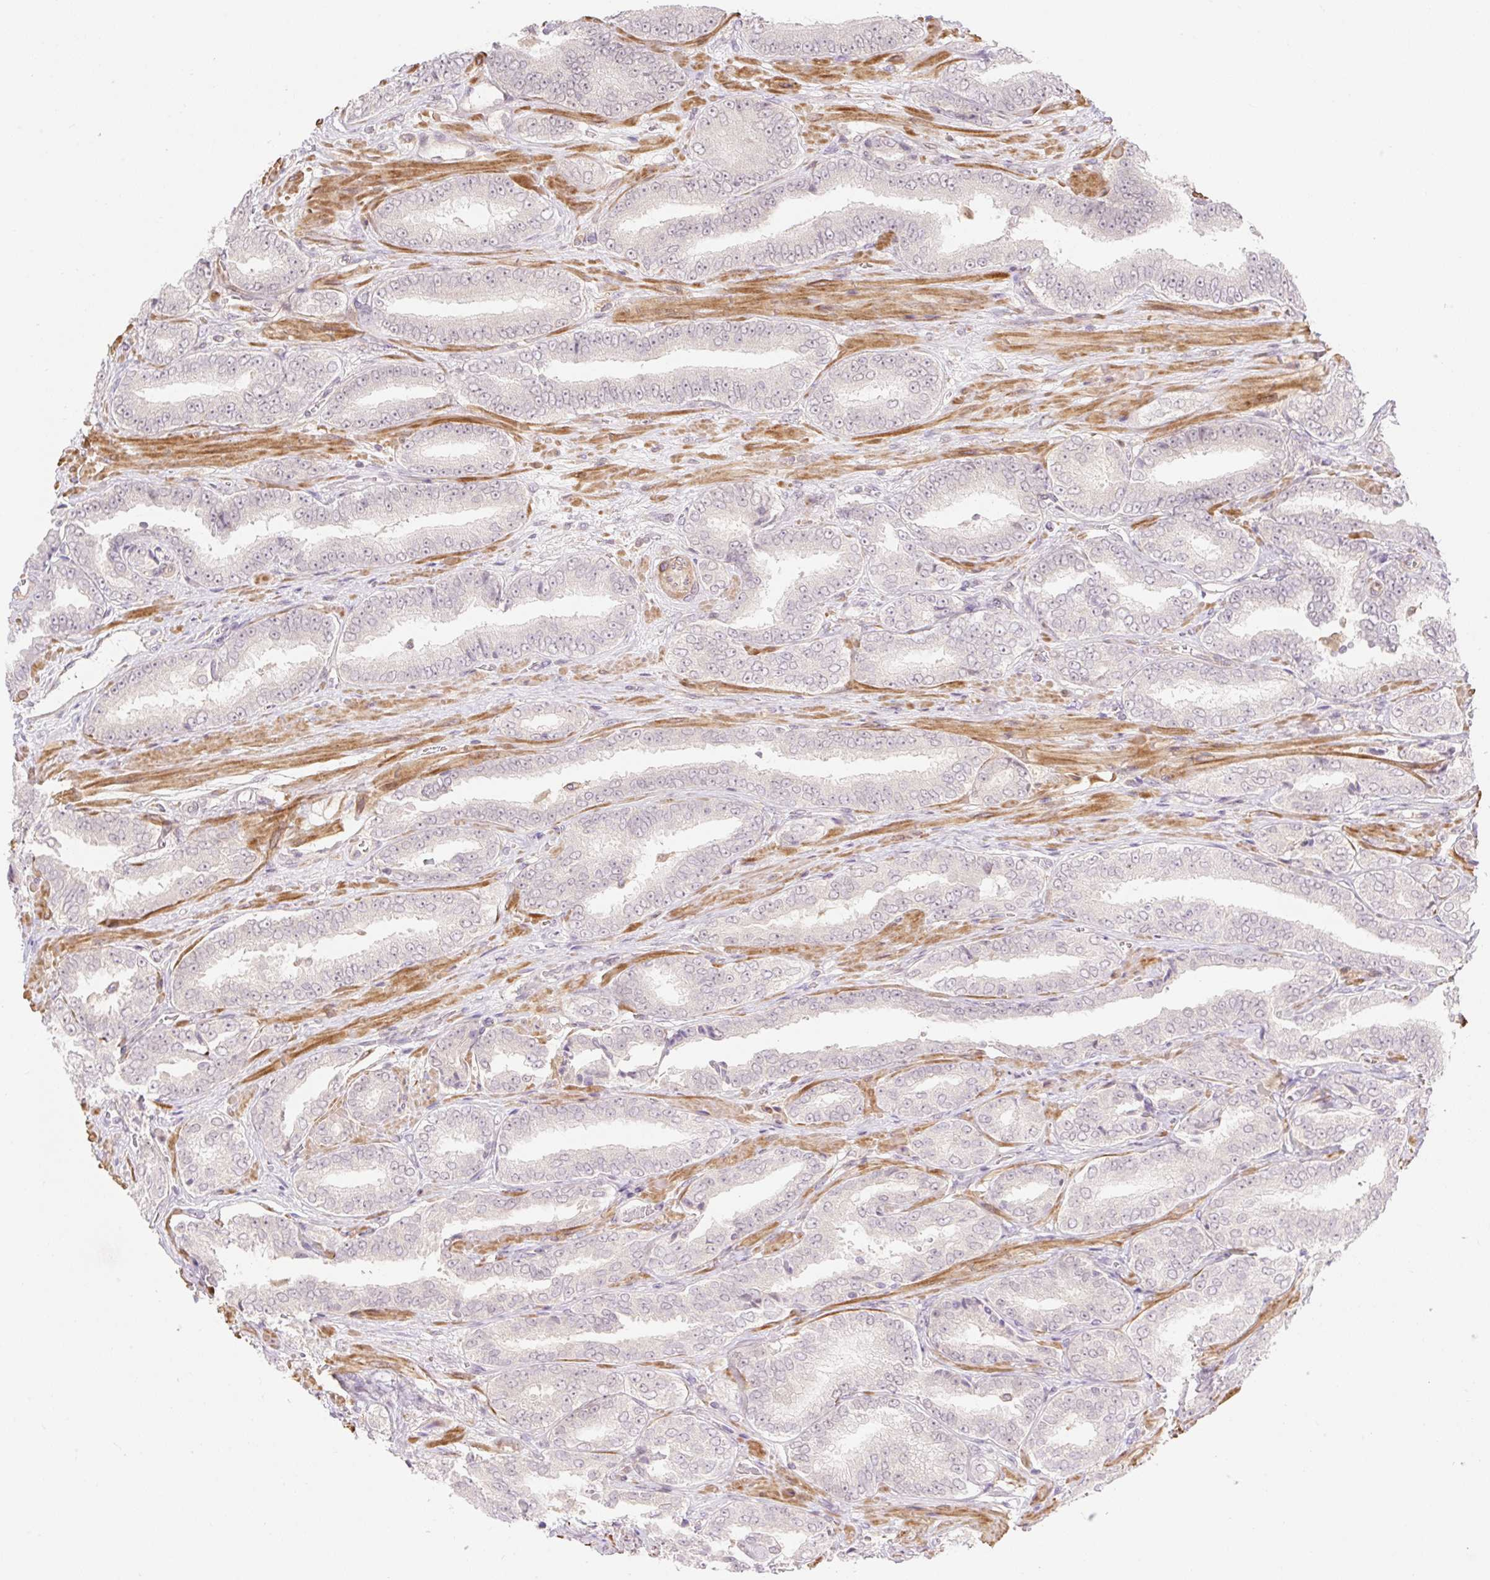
{"staining": {"intensity": "negative", "quantity": "none", "location": "none"}, "tissue": "prostate cancer", "cell_type": "Tumor cells", "image_type": "cancer", "snomed": [{"axis": "morphology", "description": "Adenocarcinoma, High grade"}, {"axis": "topography", "description": "Prostate"}], "caption": "This is an IHC photomicrograph of human prostate high-grade adenocarcinoma. There is no expression in tumor cells.", "gene": "EMC10", "patient": {"sex": "male", "age": 72}}